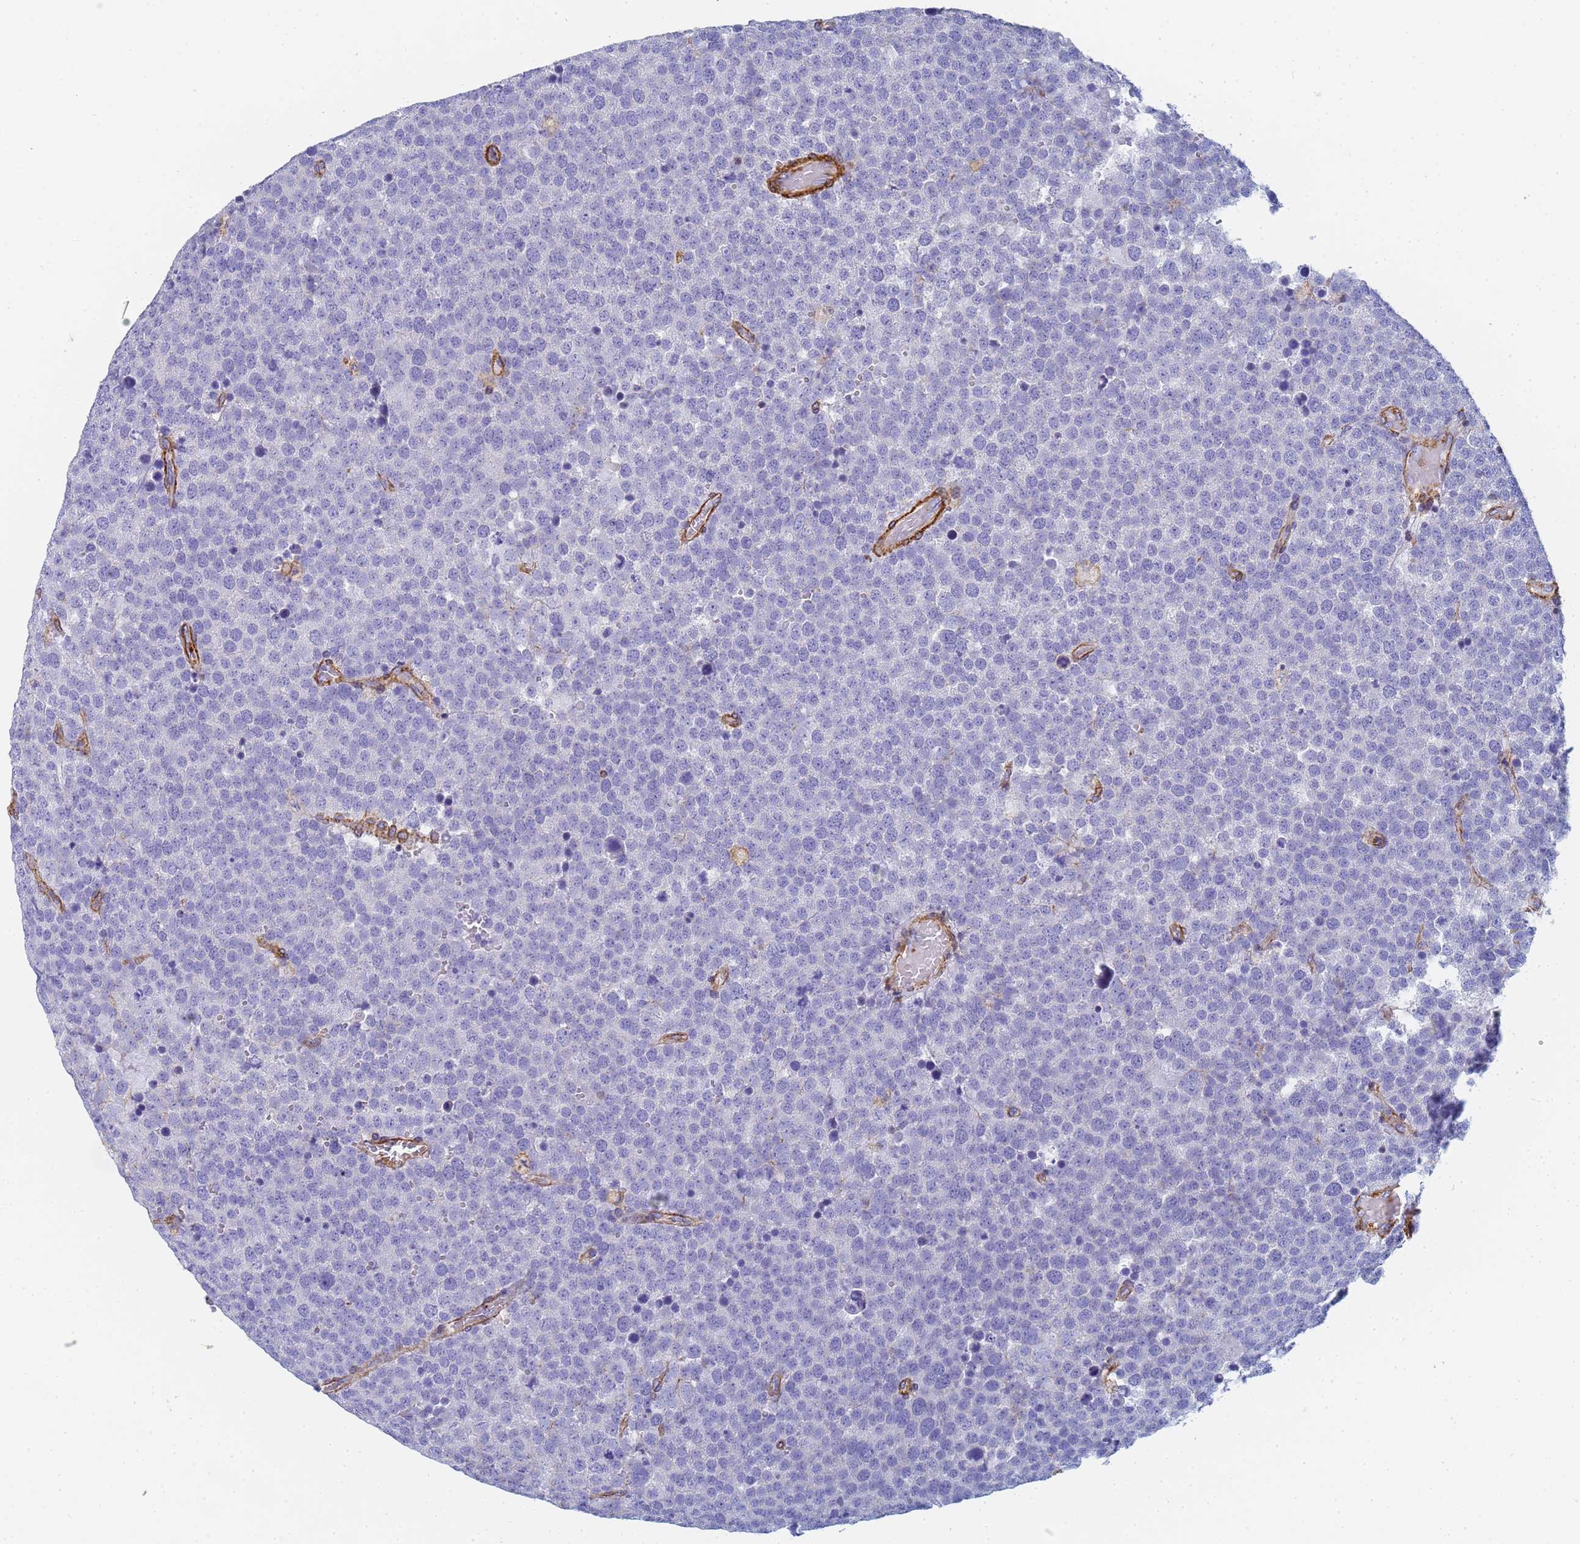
{"staining": {"intensity": "negative", "quantity": "none", "location": "none"}, "tissue": "testis cancer", "cell_type": "Tumor cells", "image_type": "cancer", "snomed": [{"axis": "morphology", "description": "Seminoma, NOS"}, {"axis": "topography", "description": "Testis"}], "caption": "A high-resolution histopathology image shows immunohistochemistry staining of testis cancer, which exhibits no significant staining in tumor cells.", "gene": "TPM1", "patient": {"sex": "male", "age": 71}}